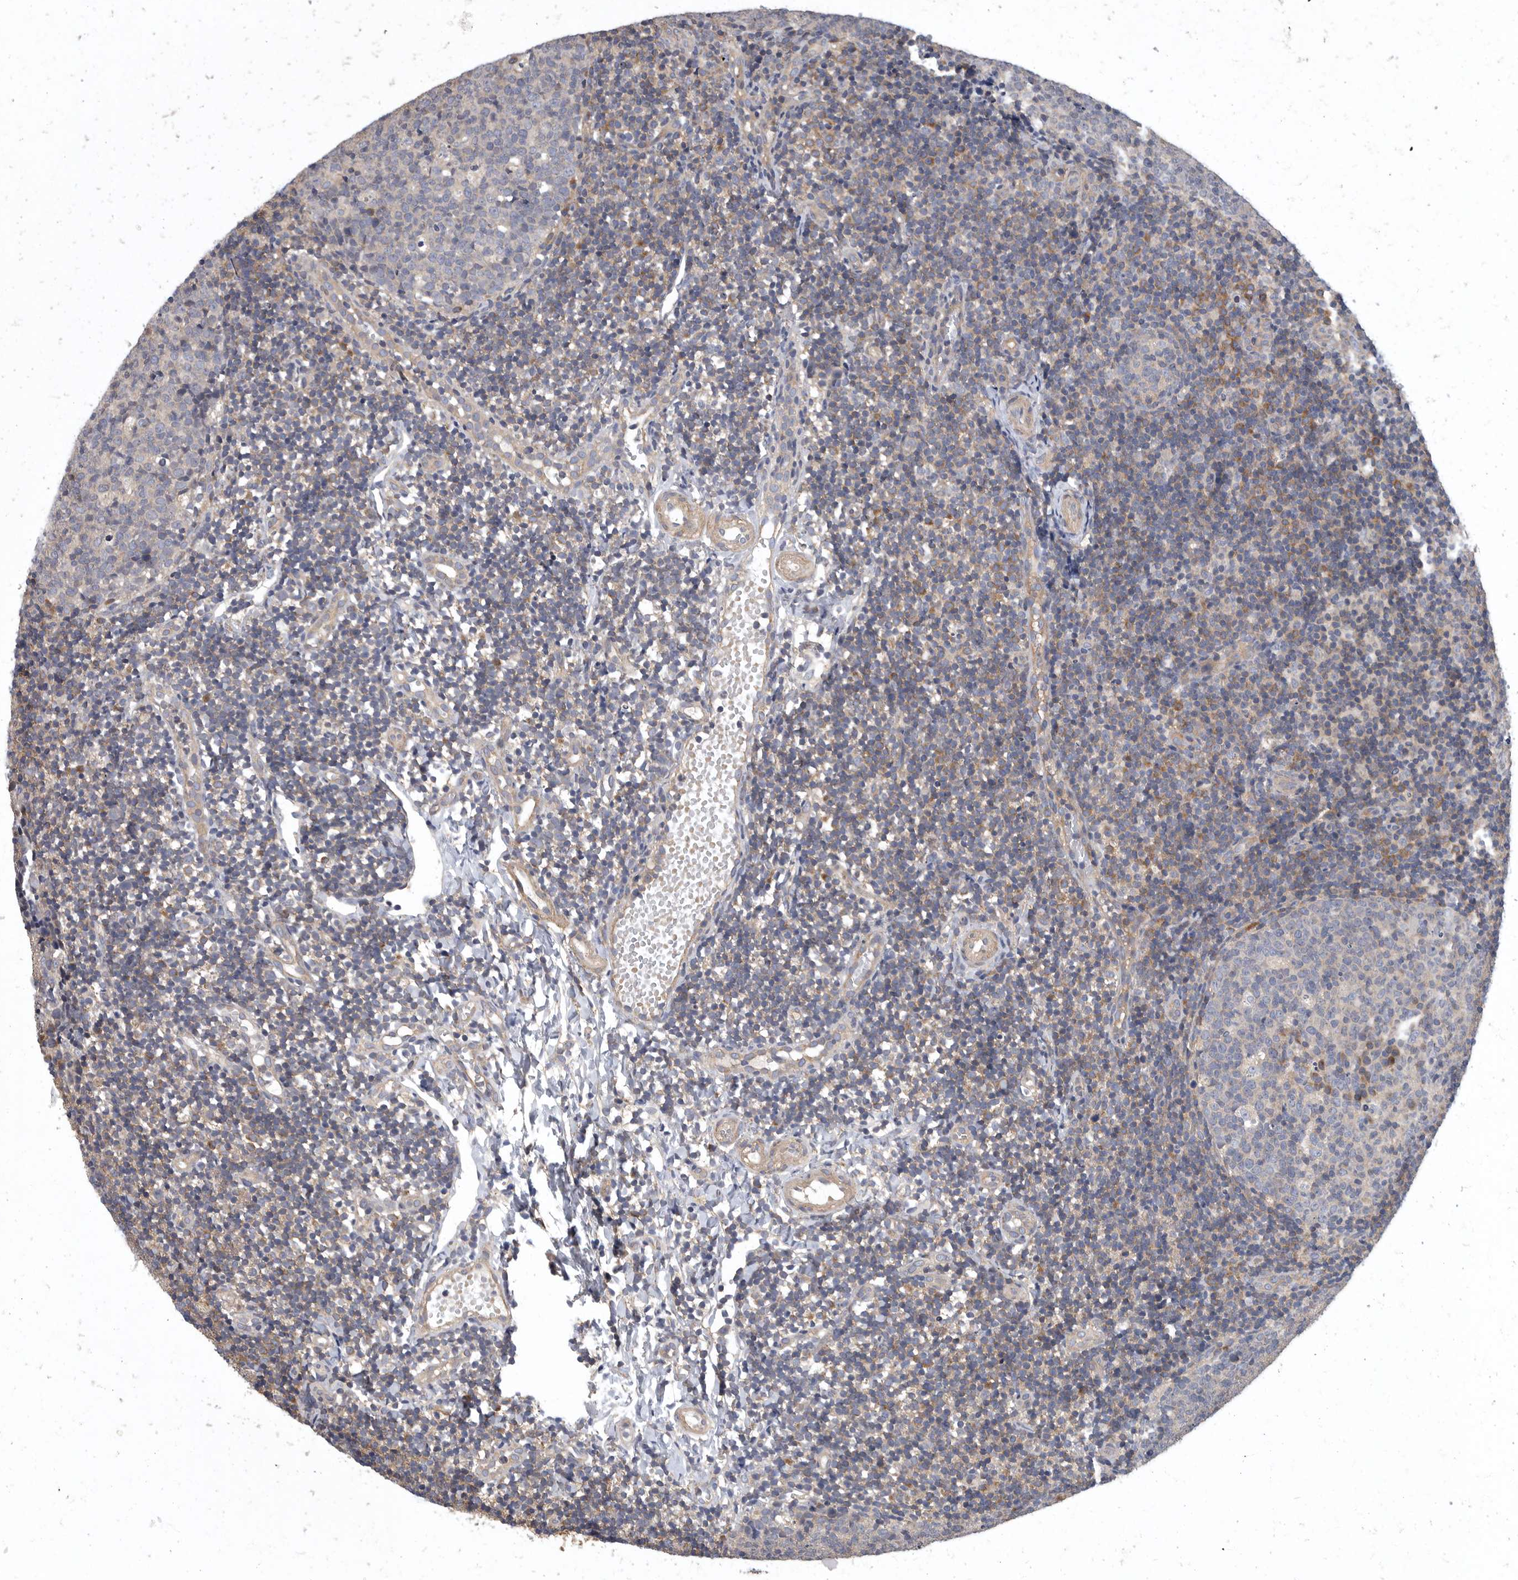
{"staining": {"intensity": "moderate", "quantity": "<25%", "location": "cytoplasmic/membranous"}, "tissue": "tonsil", "cell_type": "Germinal center cells", "image_type": "normal", "snomed": [{"axis": "morphology", "description": "Normal tissue, NOS"}, {"axis": "topography", "description": "Tonsil"}], "caption": "IHC of unremarkable tonsil reveals low levels of moderate cytoplasmic/membranous positivity in approximately <25% of germinal center cells. (DAB (3,3'-diaminobenzidine) IHC with brightfield microscopy, high magnification).", "gene": "OXR1", "patient": {"sex": "female", "age": 19}}